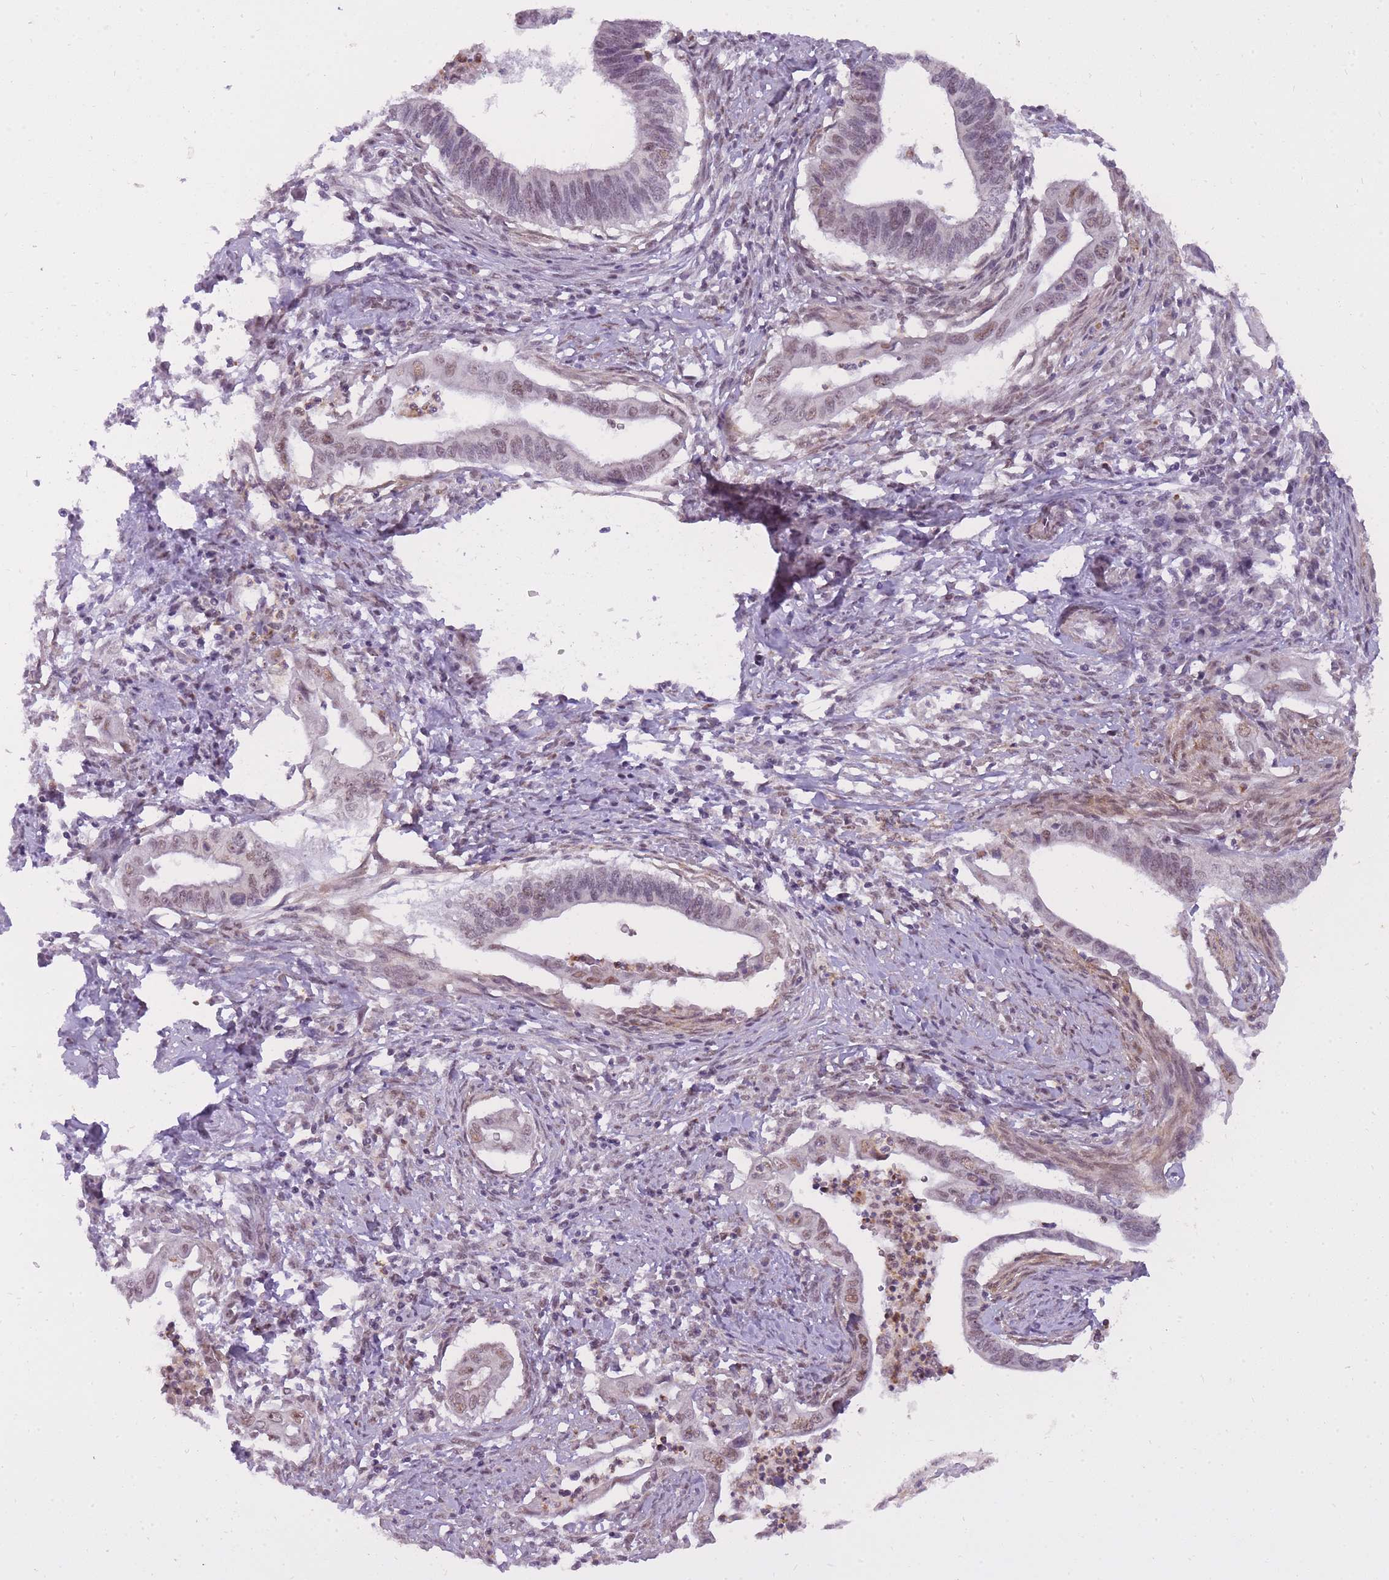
{"staining": {"intensity": "weak", "quantity": ">75%", "location": "nuclear"}, "tissue": "cervical cancer", "cell_type": "Tumor cells", "image_type": "cancer", "snomed": [{"axis": "morphology", "description": "Adenocarcinoma, NOS"}, {"axis": "topography", "description": "Cervix"}], "caption": "Immunohistochemistry (DAB (3,3'-diaminobenzidine)) staining of human cervical cancer shows weak nuclear protein expression in approximately >75% of tumor cells.", "gene": "TIGD1", "patient": {"sex": "female", "age": 42}}